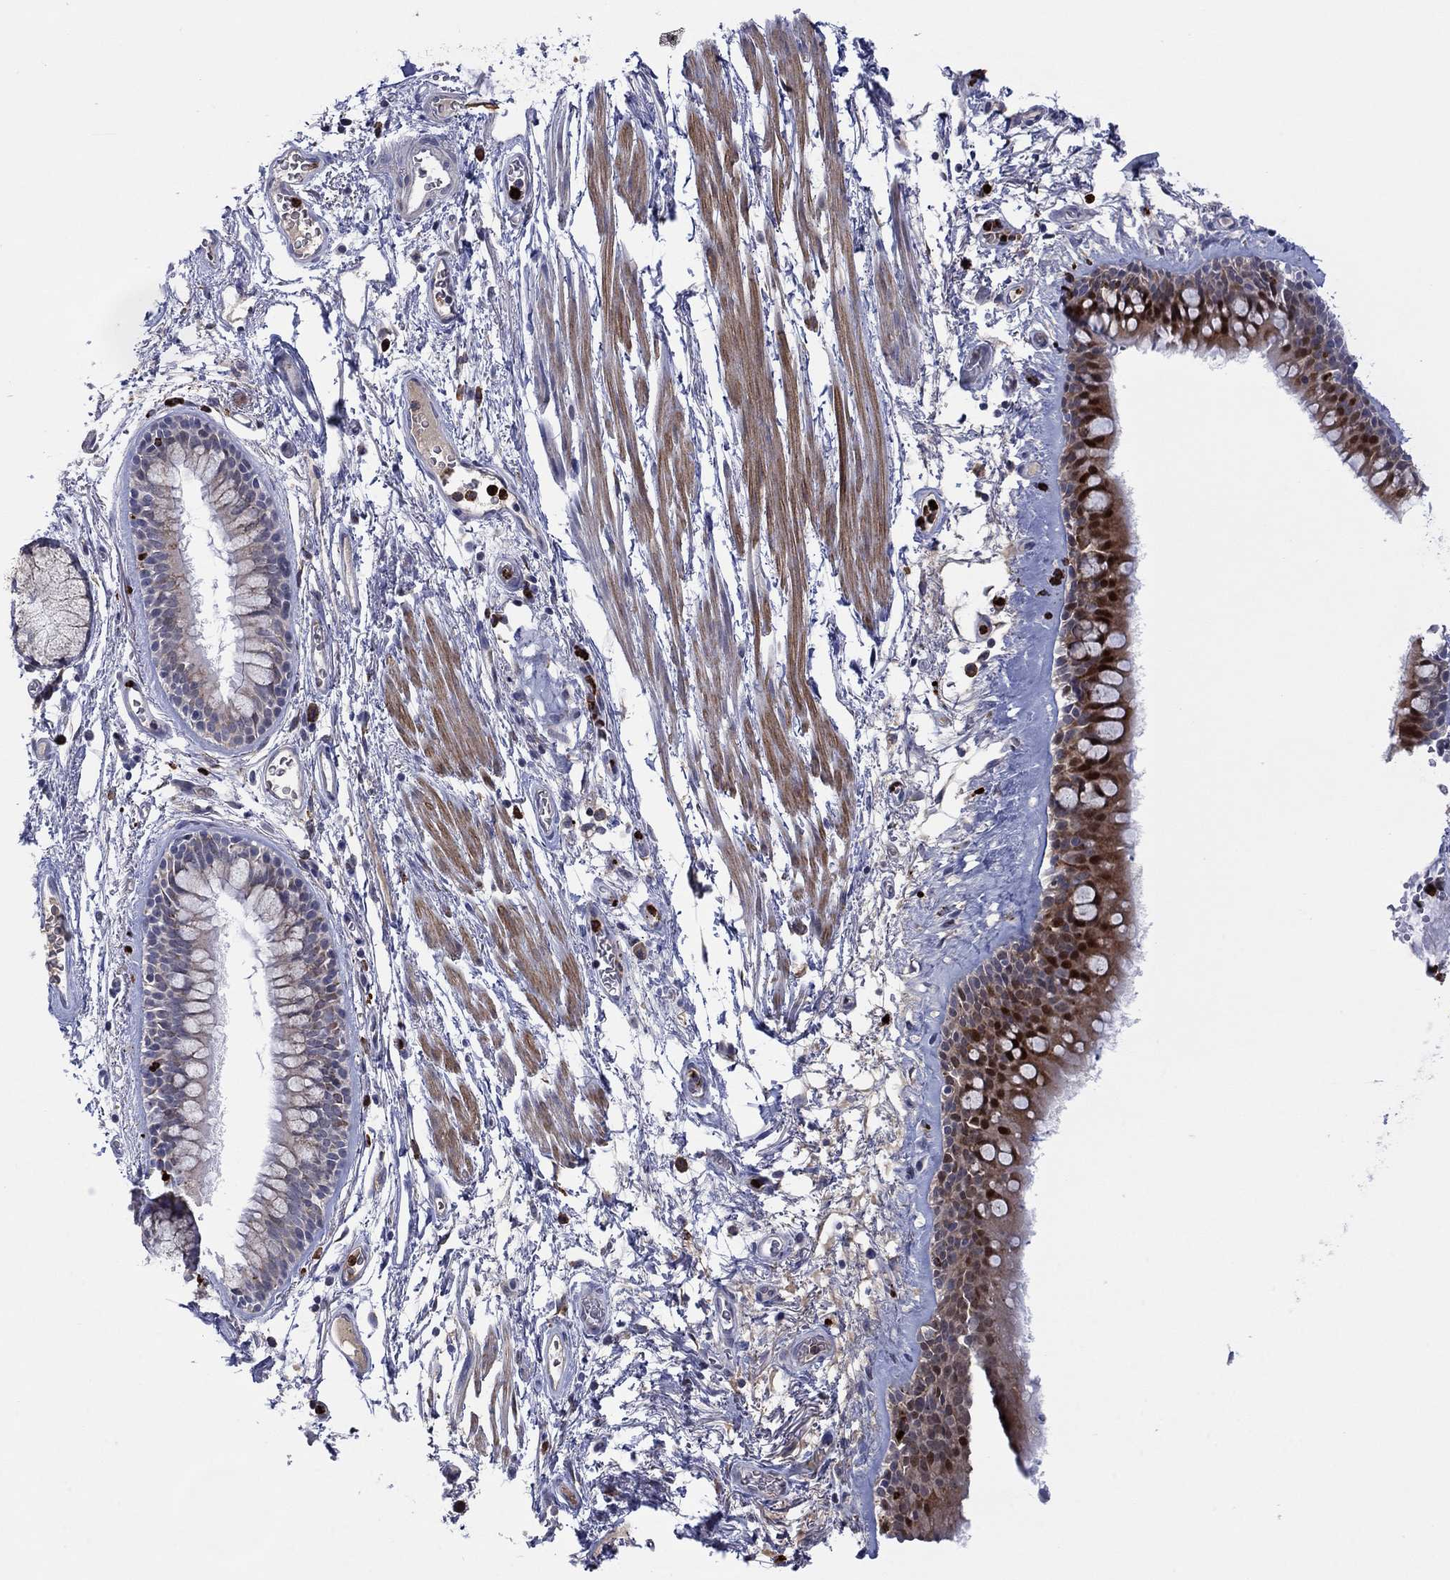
{"staining": {"intensity": "moderate", "quantity": "<25%", "location": "cytoplasmic/membranous"}, "tissue": "bronchus", "cell_type": "Respiratory epithelial cells", "image_type": "normal", "snomed": [{"axis": "morphology", "description": "Normal tissue, NOS"}, {"axis": "topography", "description": "Bronchus"}, {"axis": "topography", "description": "Lung"}], "caption": "Immunohistochemical staining of normal bronchus displays low levels of moderate cytoplasmic/membranous staining in about <25% of respiratory epithelial cells. (Brightfield microscopy of DAB IHC at high magnification).", "gene": "MTRFR", "patient": {"sex": "female", "age": 57}}